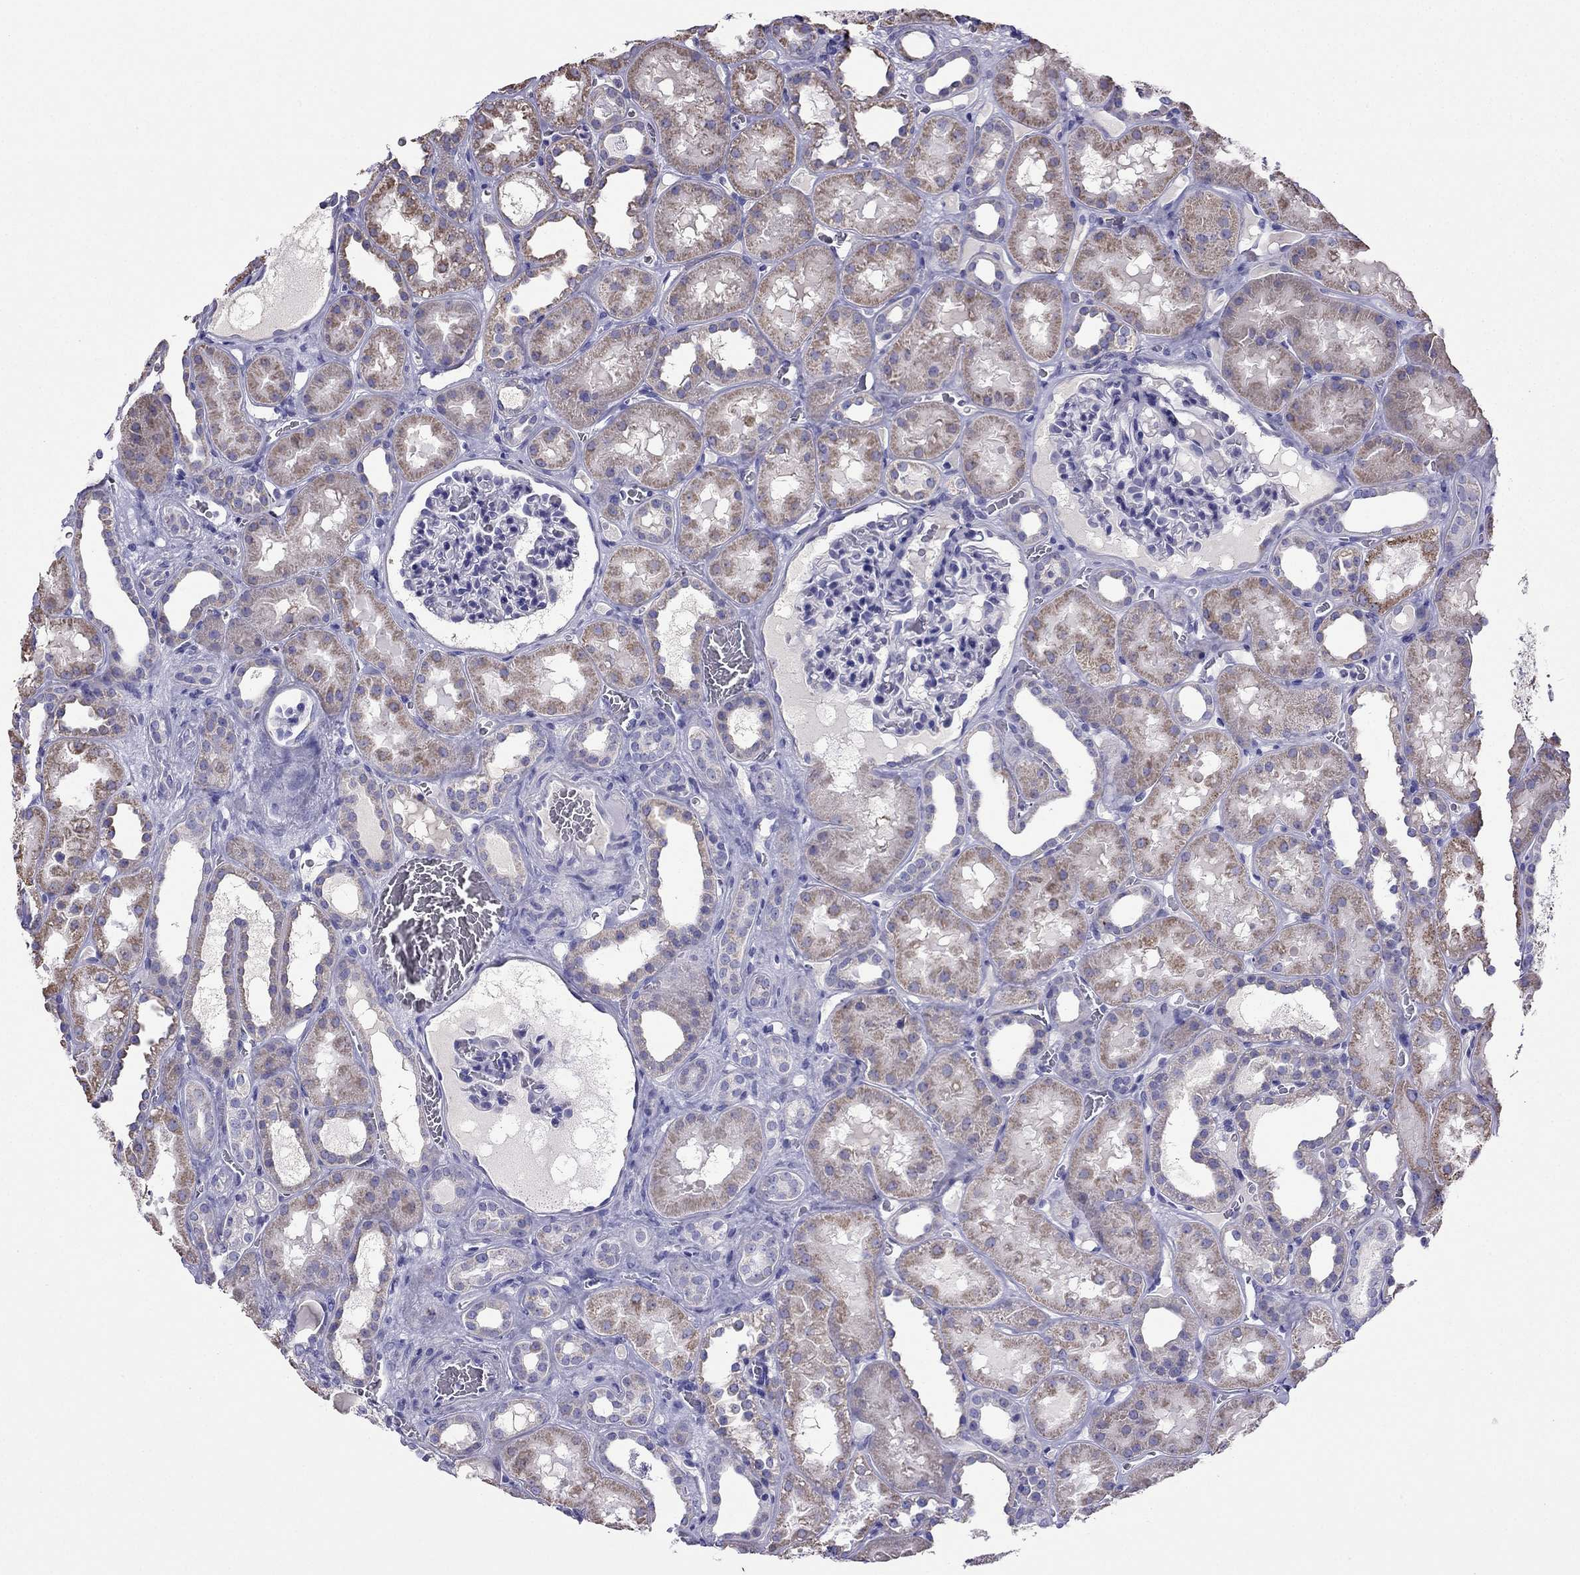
{"staining": {"intensity": "negative", "quantity": "none", "location": "none"}, "tissue": "kidney", "cell_type": "Cells in glomeruli", "image_type": "normal", "snomed": [{"axis": "morphology", "description": "Normal tissue, NOS"}, {"axis": "topography", "description": "Kidney"}], "caption": "IHC micrograph of unremarkable human kidney stained for a protein (brown), which shows no expression in cells in glomeruli. (DAB immunohistochemistry visualized using brightfield microscopy, high magnification).", "gene": "DSC1", "patient": {"sex": "female", "age": 41}}